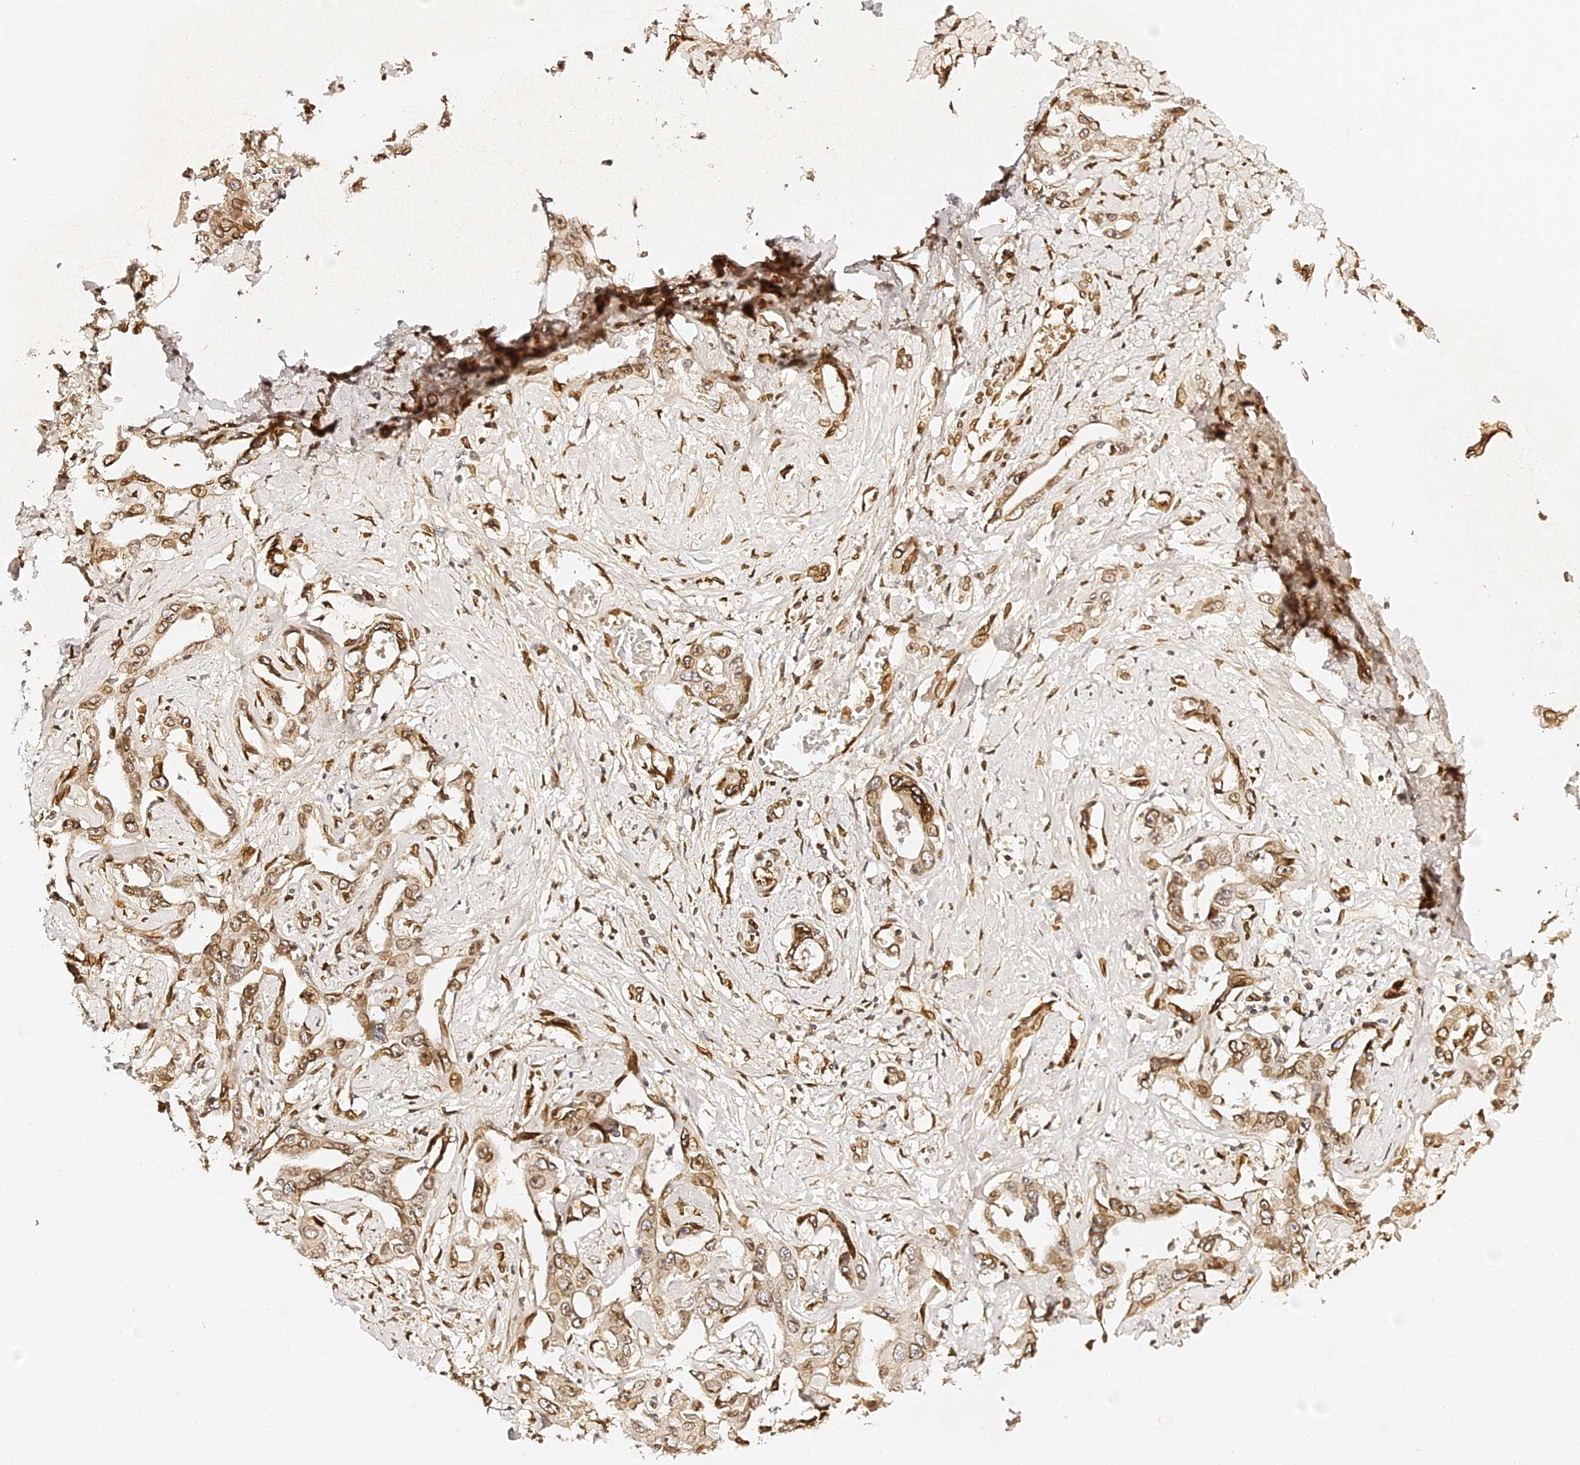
{"staining": {"intensity": "moderate", "quantity": ">75%", "location": "cytoplasmic/membranous,nuclear"}, "tissue": "liver cancer", "cell_type": "Tumor cells", "image_type": "cancer", "snomed": [{"axis": "morphology", "description": "Cholangiocarcinoma"}, {"axis": "topography", "description": "Liver"}], "caption": "Liver cancer (cholangiocarcinoma) stained for a protein exhibits moderate cytoplasmic/membranous and nuclear positivity in tumor cells.", "gene": "ANAPC5", "patient": {"sex": "male", "age": 59}}